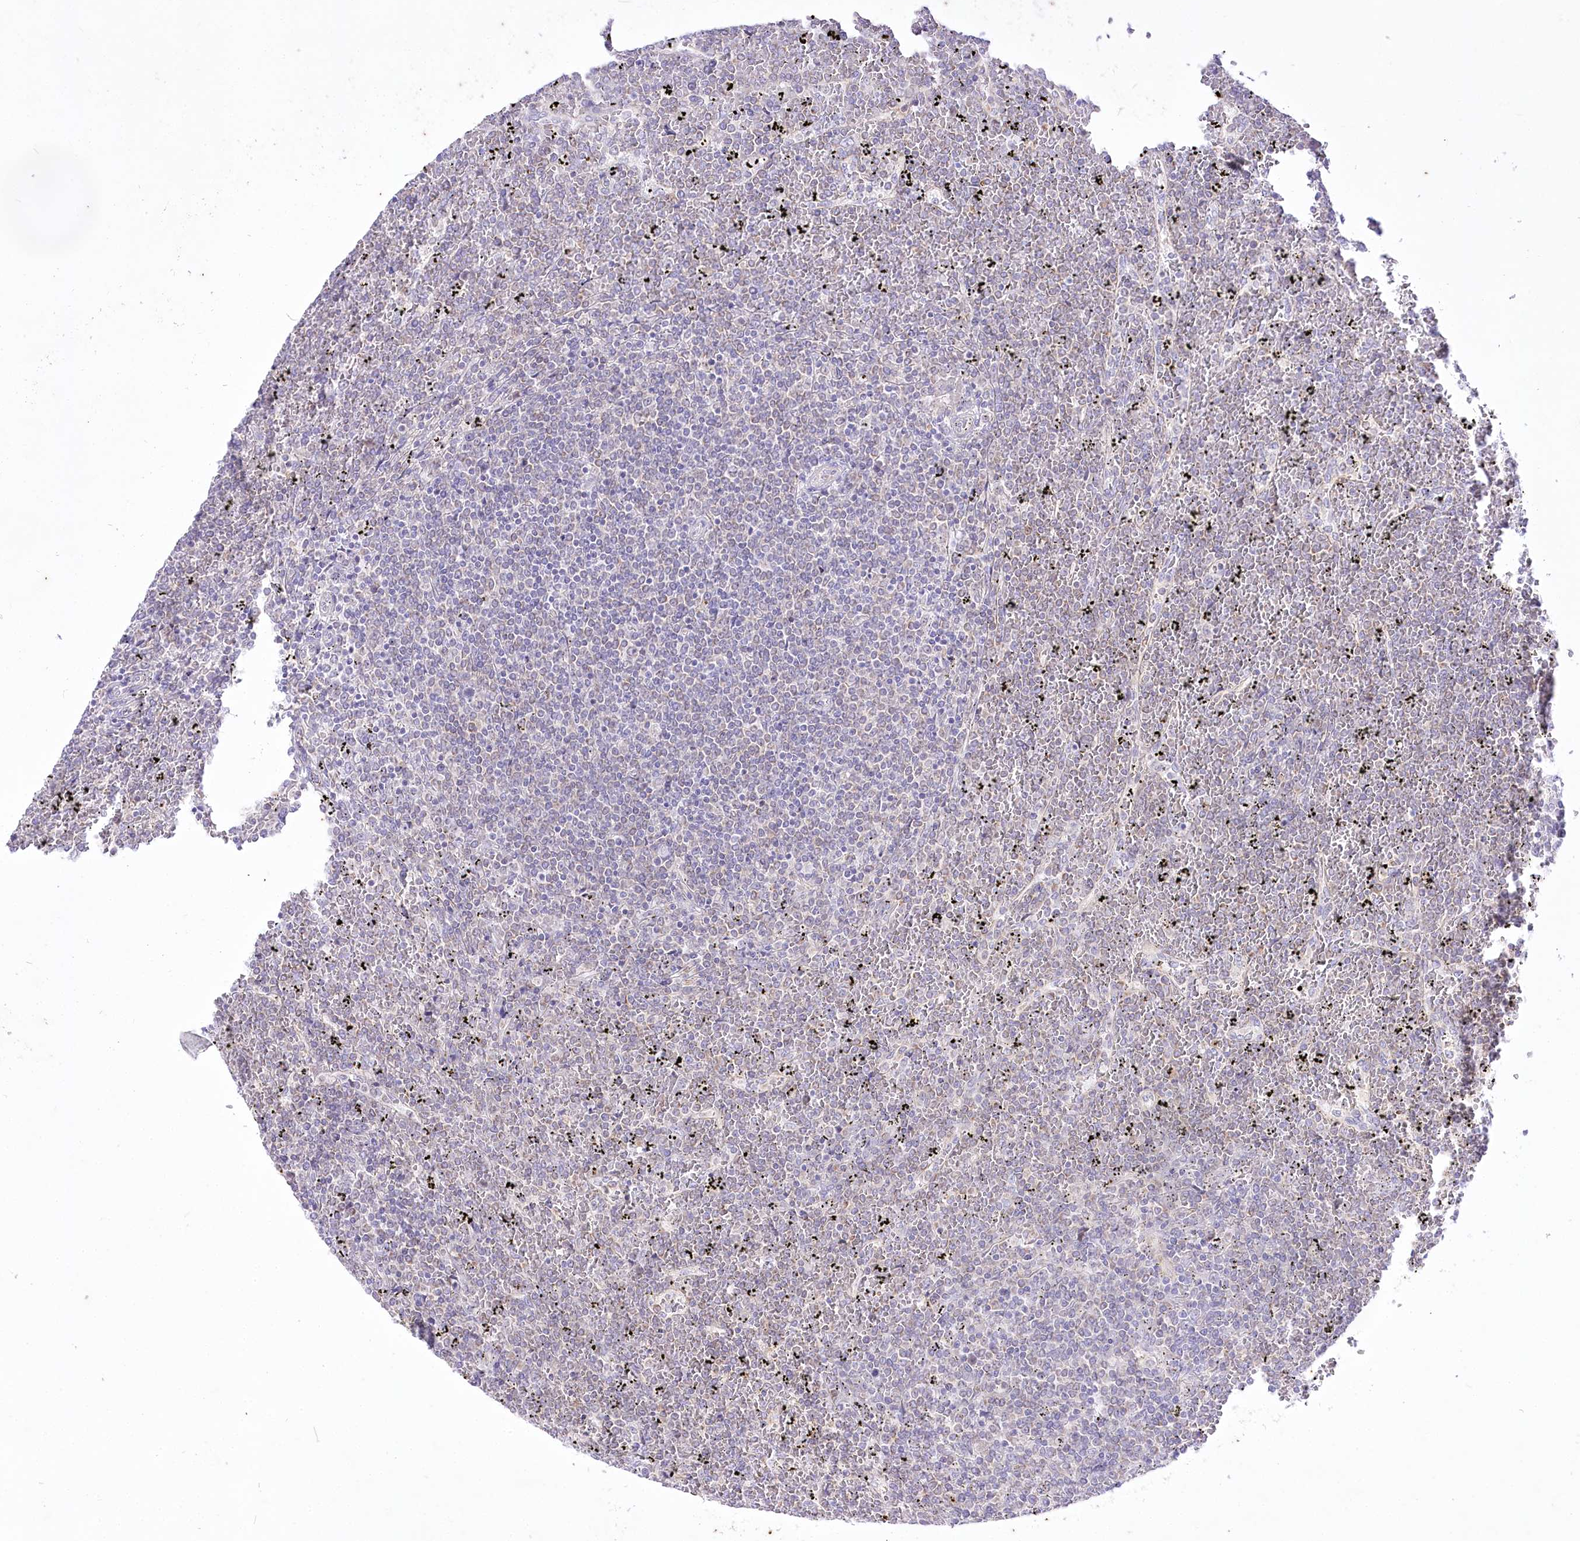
{"staining": {"intensity": "negative", "quantity": "none", "location": "none"}, "tissue": "lymphoma", "cell_type": "Tumor cells", "image_type": "cancer", "snomed": [{"axis": "morphology", "description": "Malignant lymphoma, non-Hodgkin's type, Low grade"}, {"axis": "topography", "description": "Spleen"}], "caption": "IHC of human lymphoma shows no expression in tumor cells.", "gene": "HELT", "patient": {"sex": "female", "age": 19}}